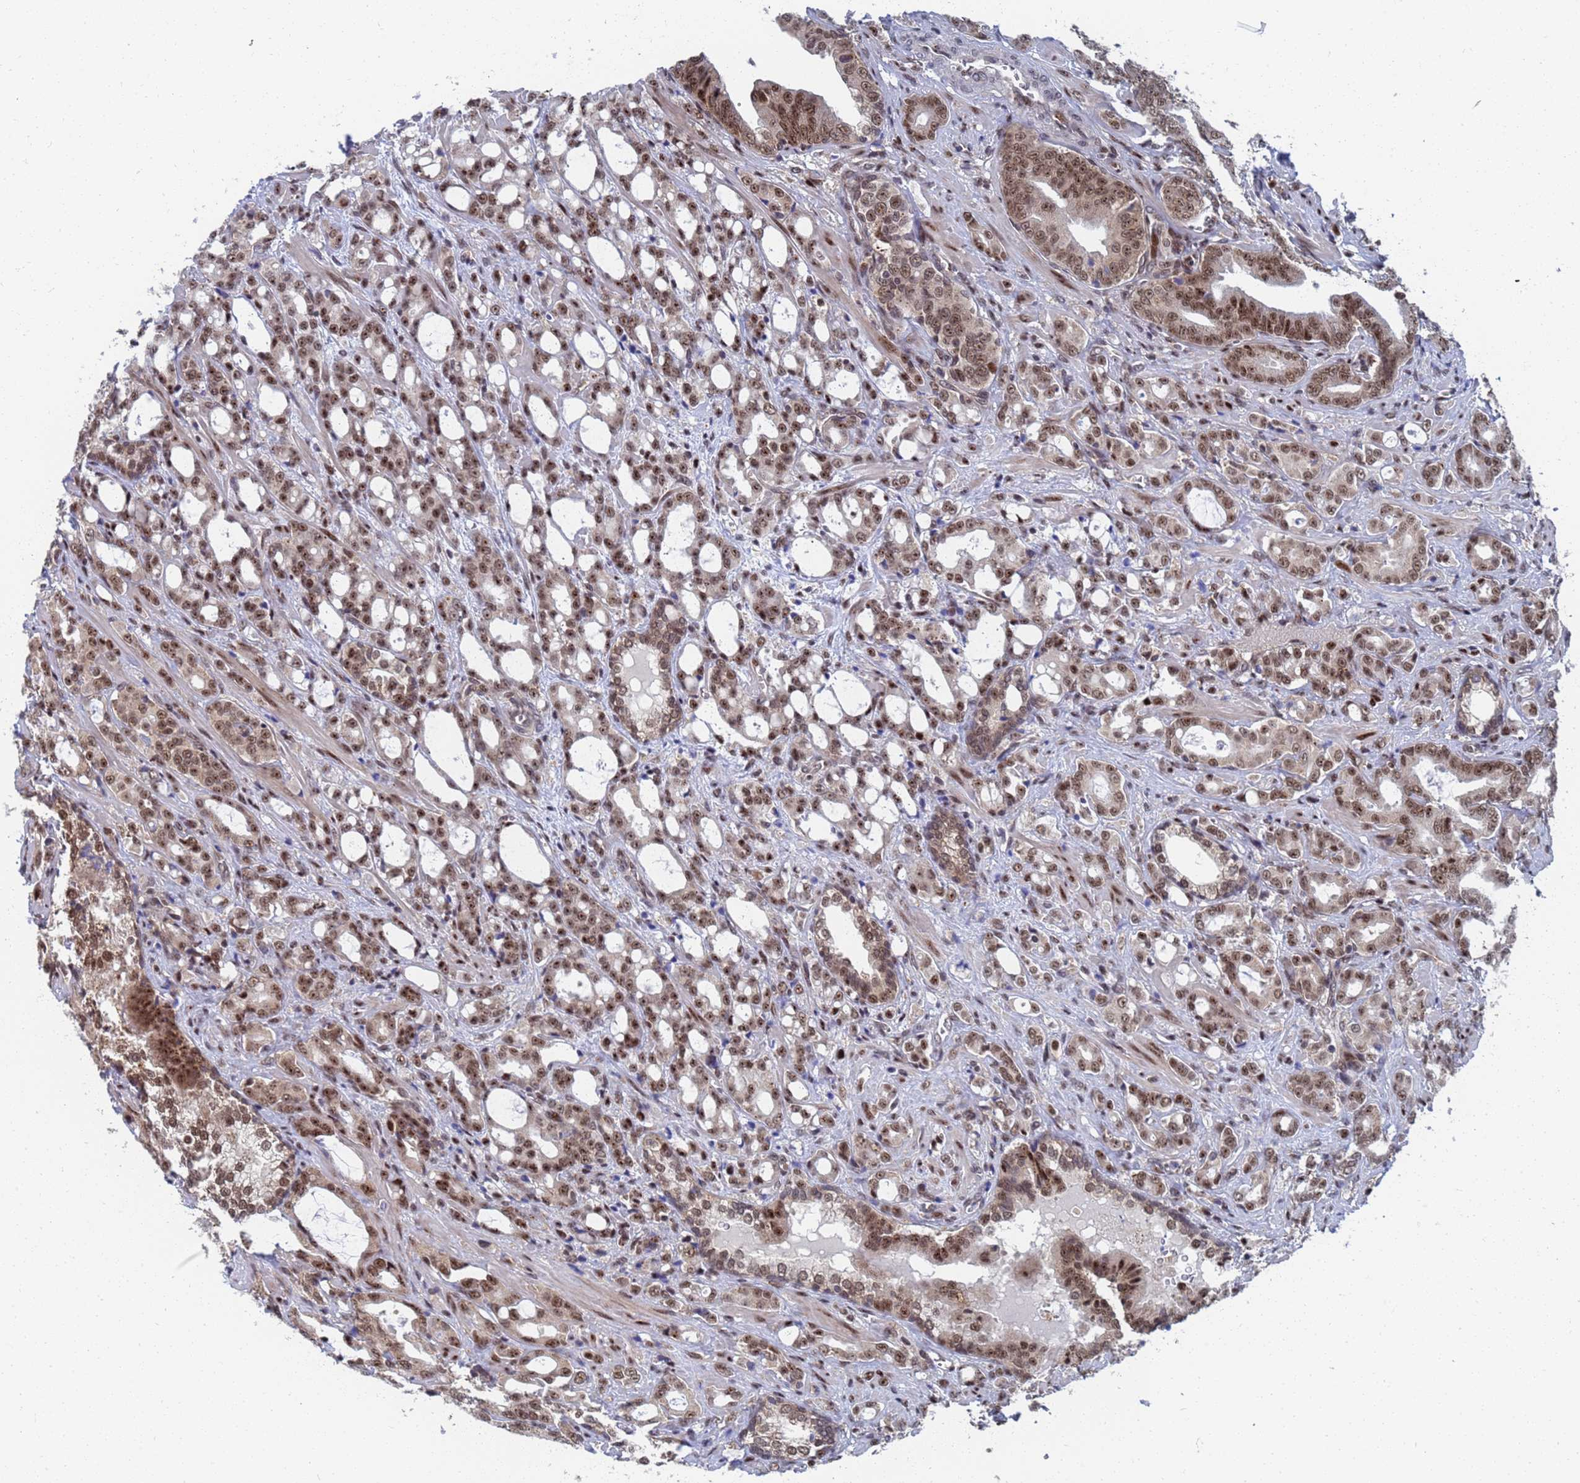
{"staining": {"intensity": "moderate", "quantity": ">75%", "location": "nuclear"}, "tissue": "prostate cancer", "cell_type": "Tumor cells", "image_type": "cancer", "snomed": [{"axis": "morphology", "description": "Adenocarcinoma, High grade"}, {"axis": "topography", "description": "Prostate"}], "caption": "Human prostate cancer (high-grade adenocarcinoma) stained with a protein marker shows moderate staining in tumor cells.", "gene": "AP5Z1", "patient": {"sex": "male", "age": 72}}